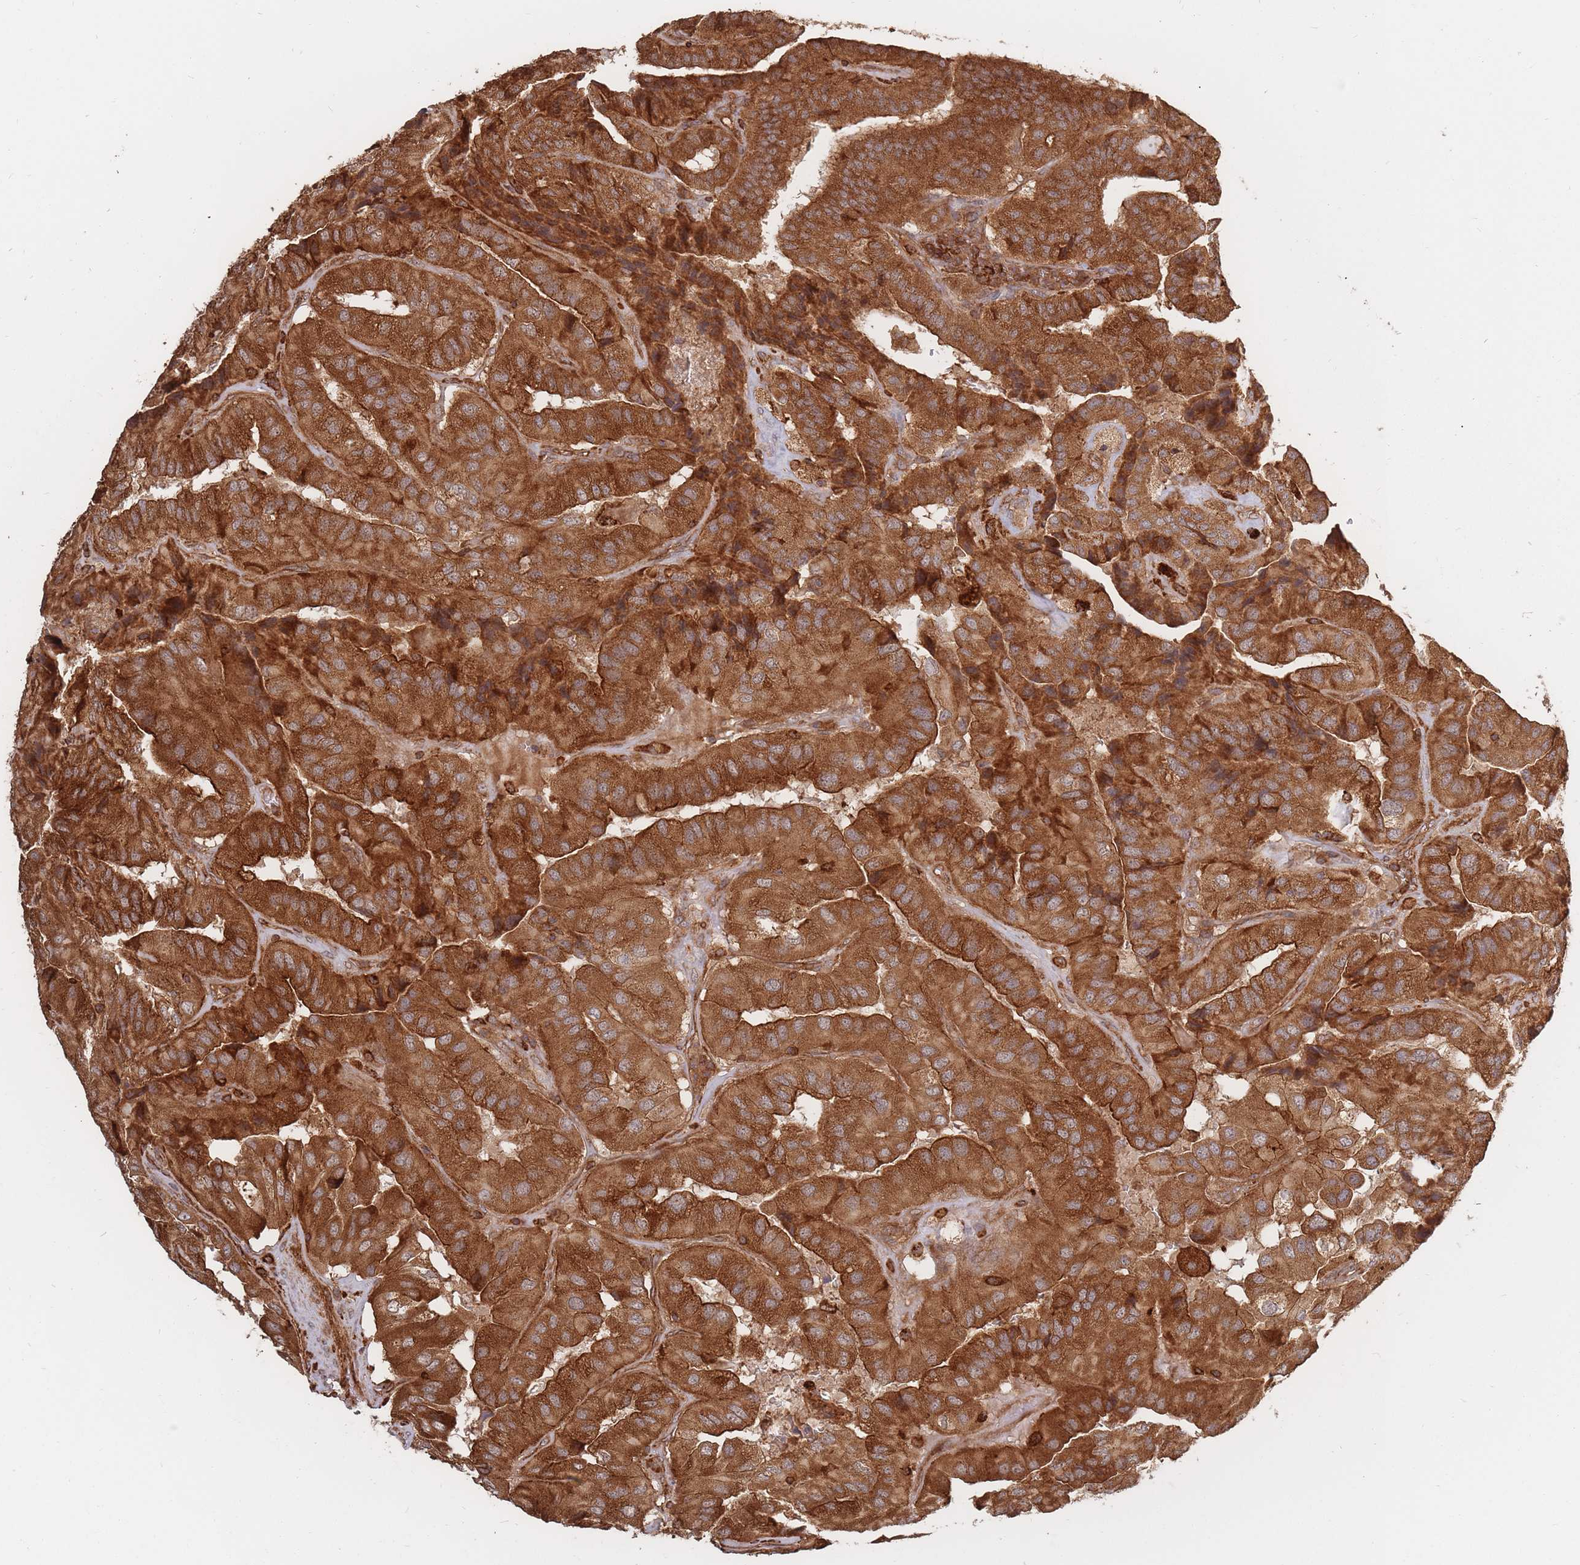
{"staining": {"intensity": "strong", "quantity": ">75%", "location": "cytoplasmic/membranous"}, "tissue": "thyroid cancer", "cell_type": "Tumor cells", "image_type": "cancer", "snomed": [{"axis": "morphology", "description": "Normal tissue, NOS"}, {"axis": "morphology", "description": "Papillary adenocarcinoma, NOS"}, {"axis": "topography", "description": "Thyroid gland"}], "caption": "About >75% of tumor cells in thyroid papillary adenocarcinoma reveal strong cytoplasmic/membranous protein positivity as visualized by brown immunohistochemical staining.", "gene": "RASSF2", "patient": {"sex": "female", "age": 59}}